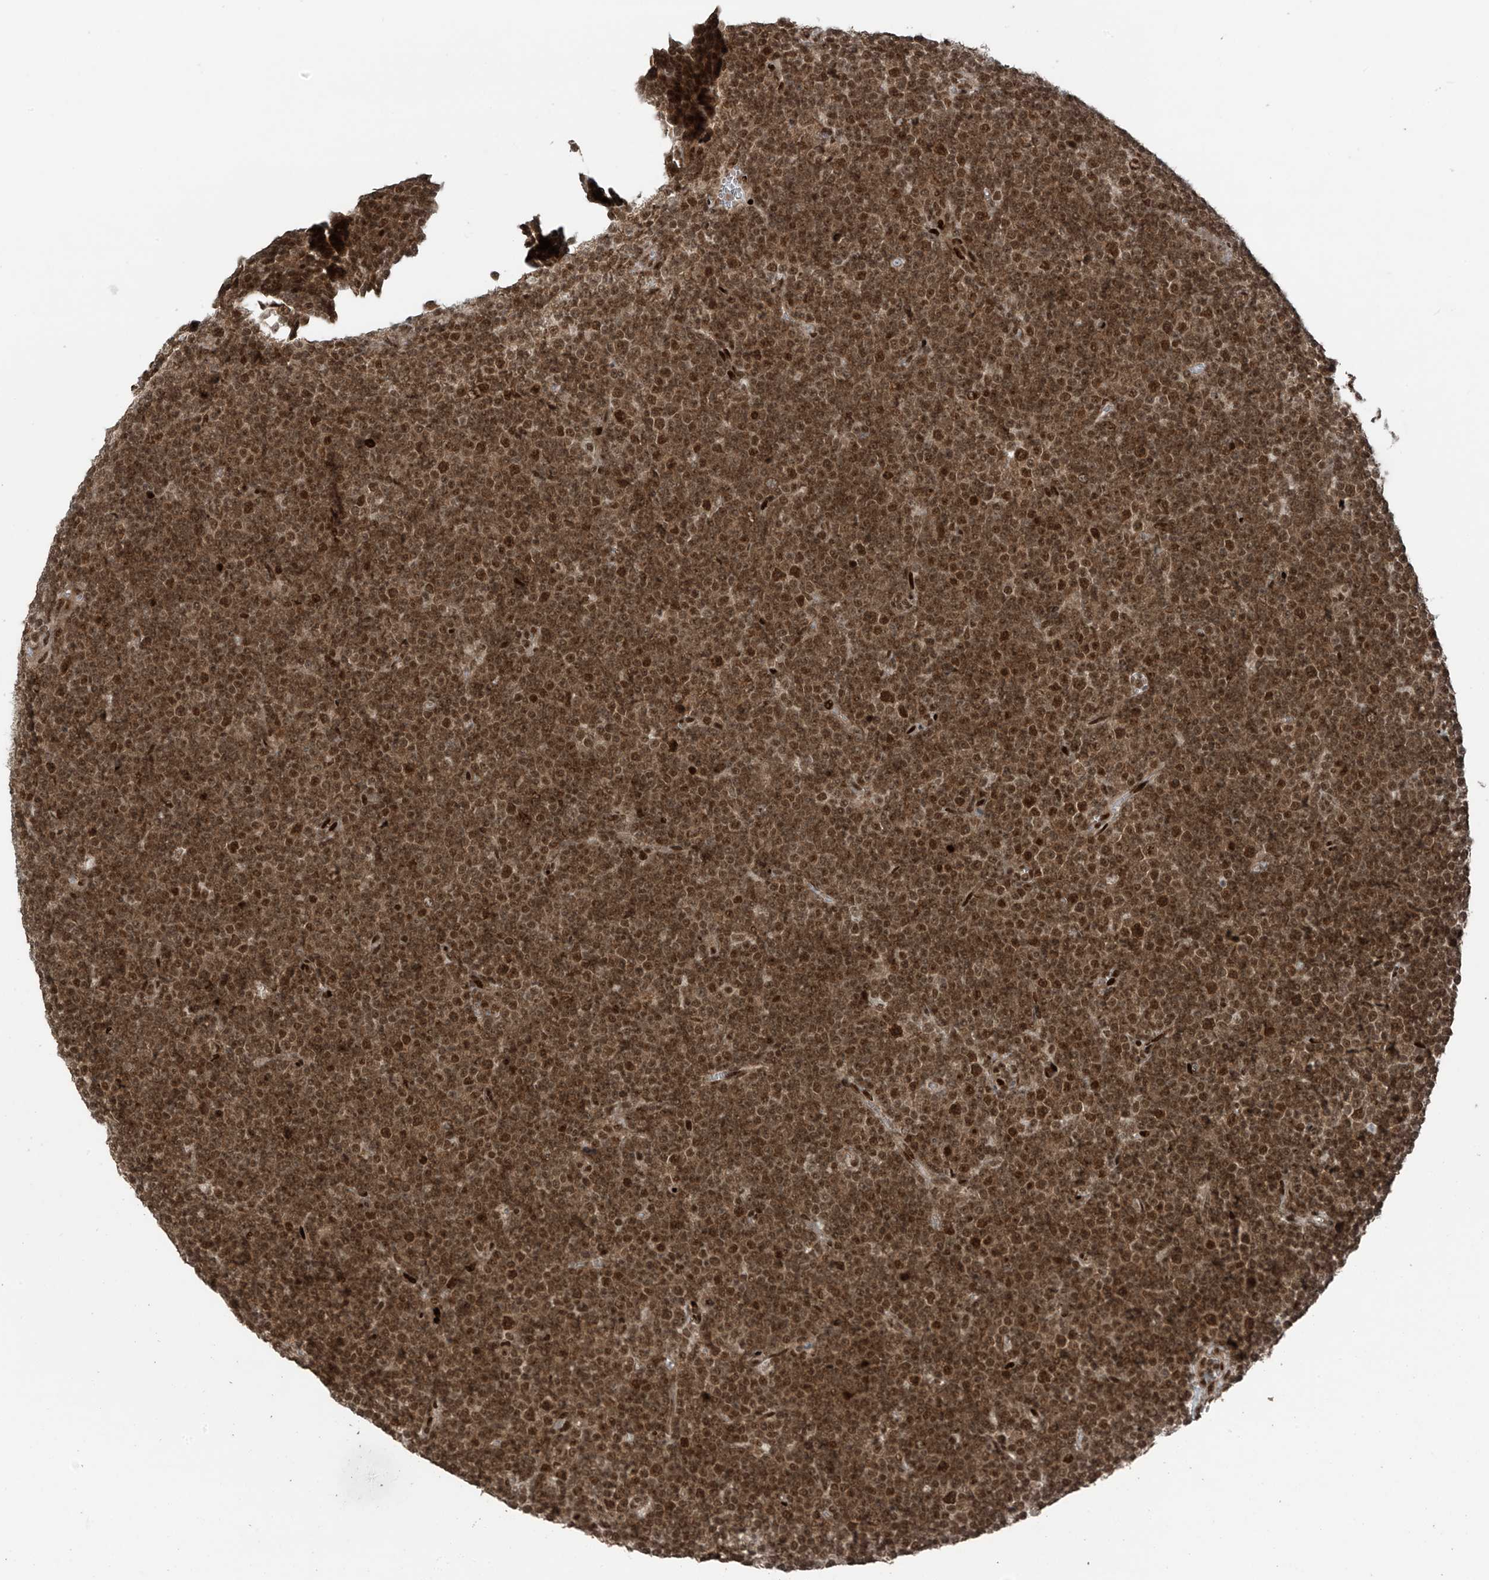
{"staining": {"intensity": "strong", "quantity": ">75%", "location": "nuclear"}, "tissue": "lymphoma", "cell_type": "Tumor cells", "image_type": "cancer", "snomed": [{"axis": "morphology", "description": "Malignant lymphoma, non-Hodgkin's type, Low grade"}, {"axis": "topography", "description": "Lymph node"}], "caption": "Protein staining exhibits strong nuclear positivity in about >75% of tumor cells in lymphoma.", "gene": "PCNP", "patient": {"sex": "female", "age": 67}}